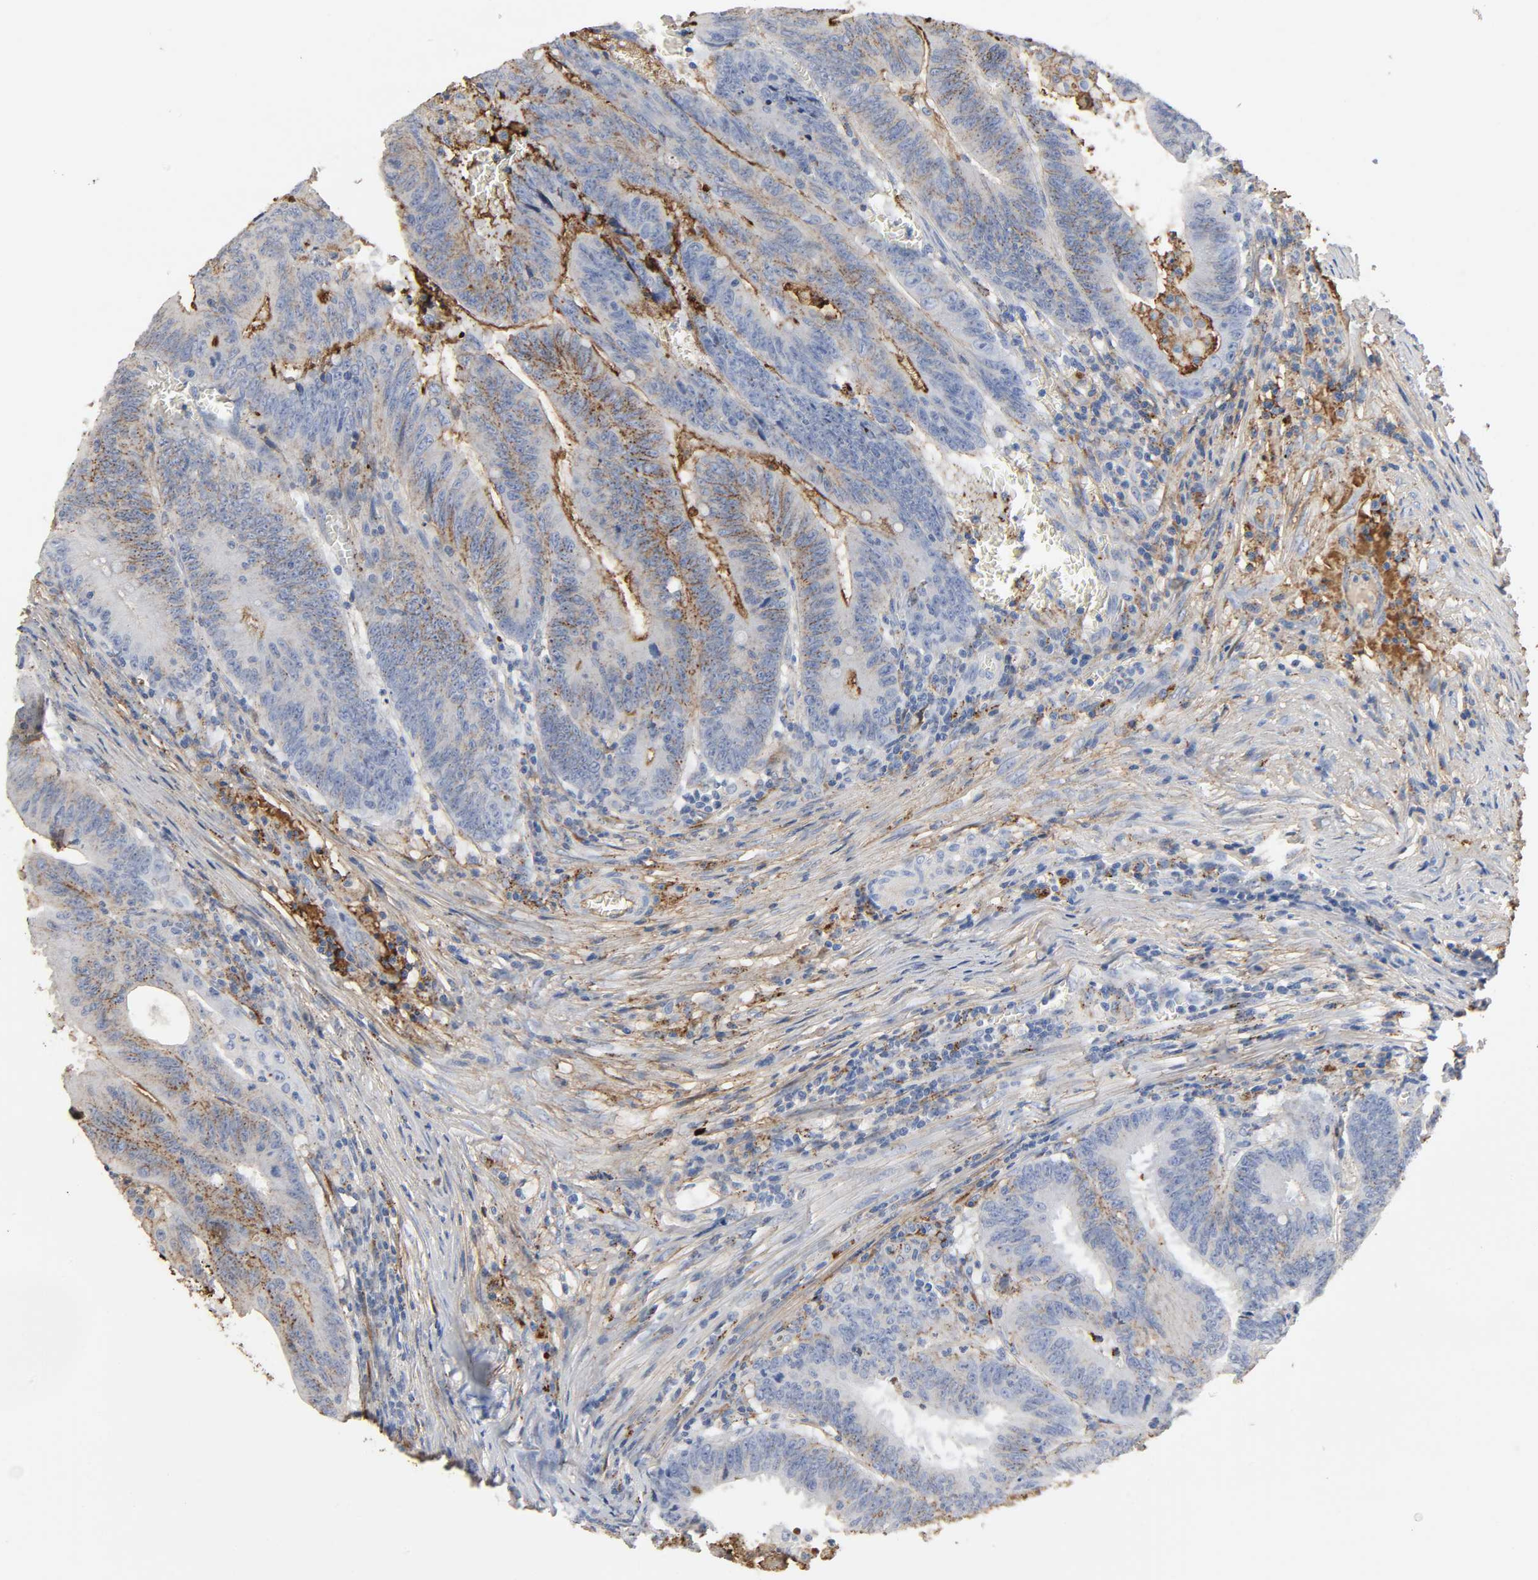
{"staining": {"intensity": "weak", "quantity": "25%-75%", "location": "cytoplasmic/membranous"}, "tissue": "colorectal cancer", "cell_type": "Tumor cells", "image_type": "cancer", "snomed": [{"axis": "morphology", "description": "Adenocarcinoma, NOS"}, {"axis": "topography", "description": "Colon"}], "caption": "Adenocarcinoma (colorectal) tissue demonstrates weak cytoplasmic/membranous staining in approximately 25%-75% of tumor cells, visualized by immunohistochemistry.", "gene": "C3", "patient": {"sex": "male", "age": 45}}